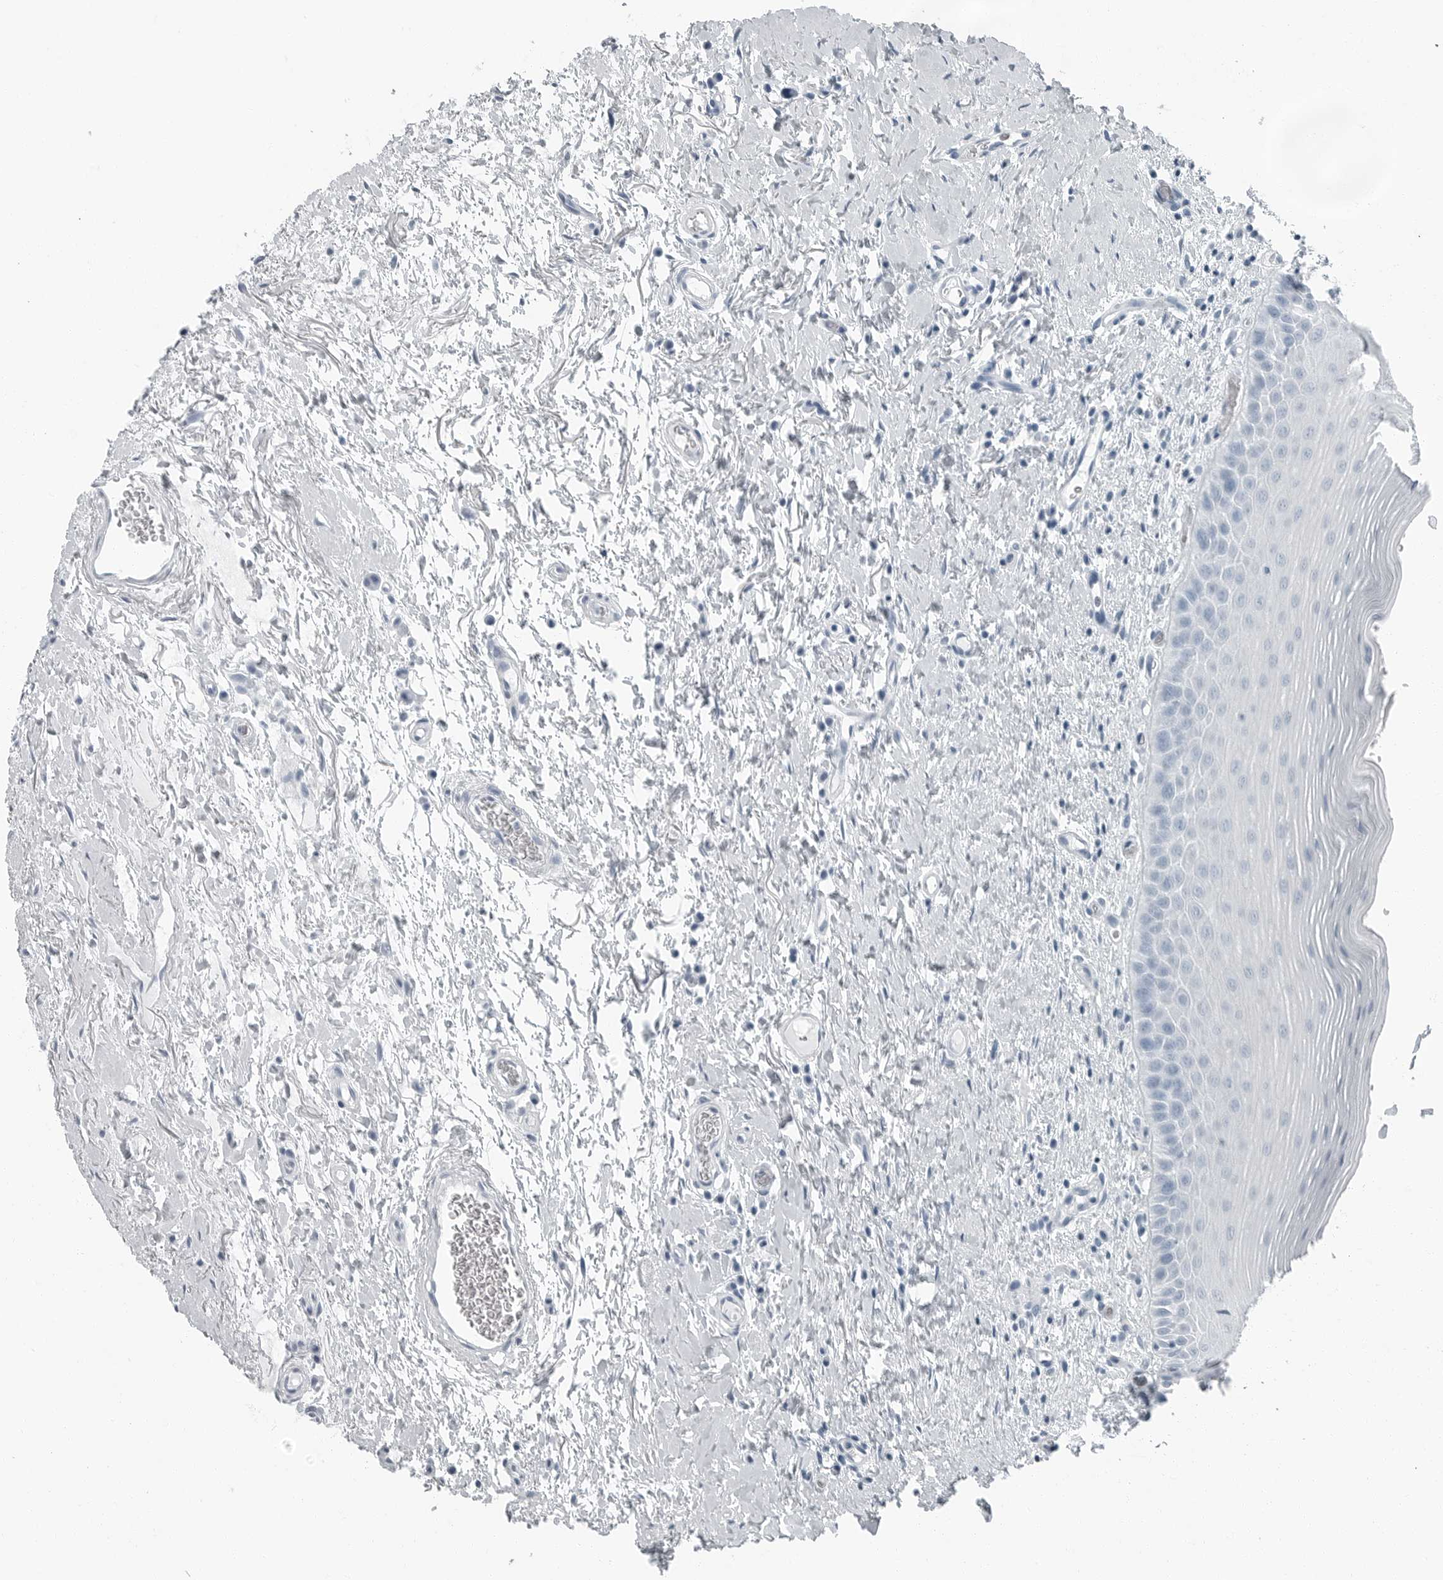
{"staining": {"intensity": "negative", "quantity": "none", "location": "none"}, "tissue": "oral mucosa", "cell_type": "Squamous epithelial cells", "image_type": "normal", "snomed": [{"axis": "morphology", "description": "Normal tissue, NOS"}, {"axis": "topography", "description": "Oral tissue"}], "caption": "This image is of benign oral mucosa stained with immunohistochemistry to label a protein in brown with the nuclei are counter-stained blue. There is no positivity in squamous epithelial cells. The staining is performed using DAB (3,3'-diaminobenzidine) brown chromogen with nuclei counter-stained in using hematoxylin.", "gene": "FABP6", "patient": {"sex": "male", "age": 82}}